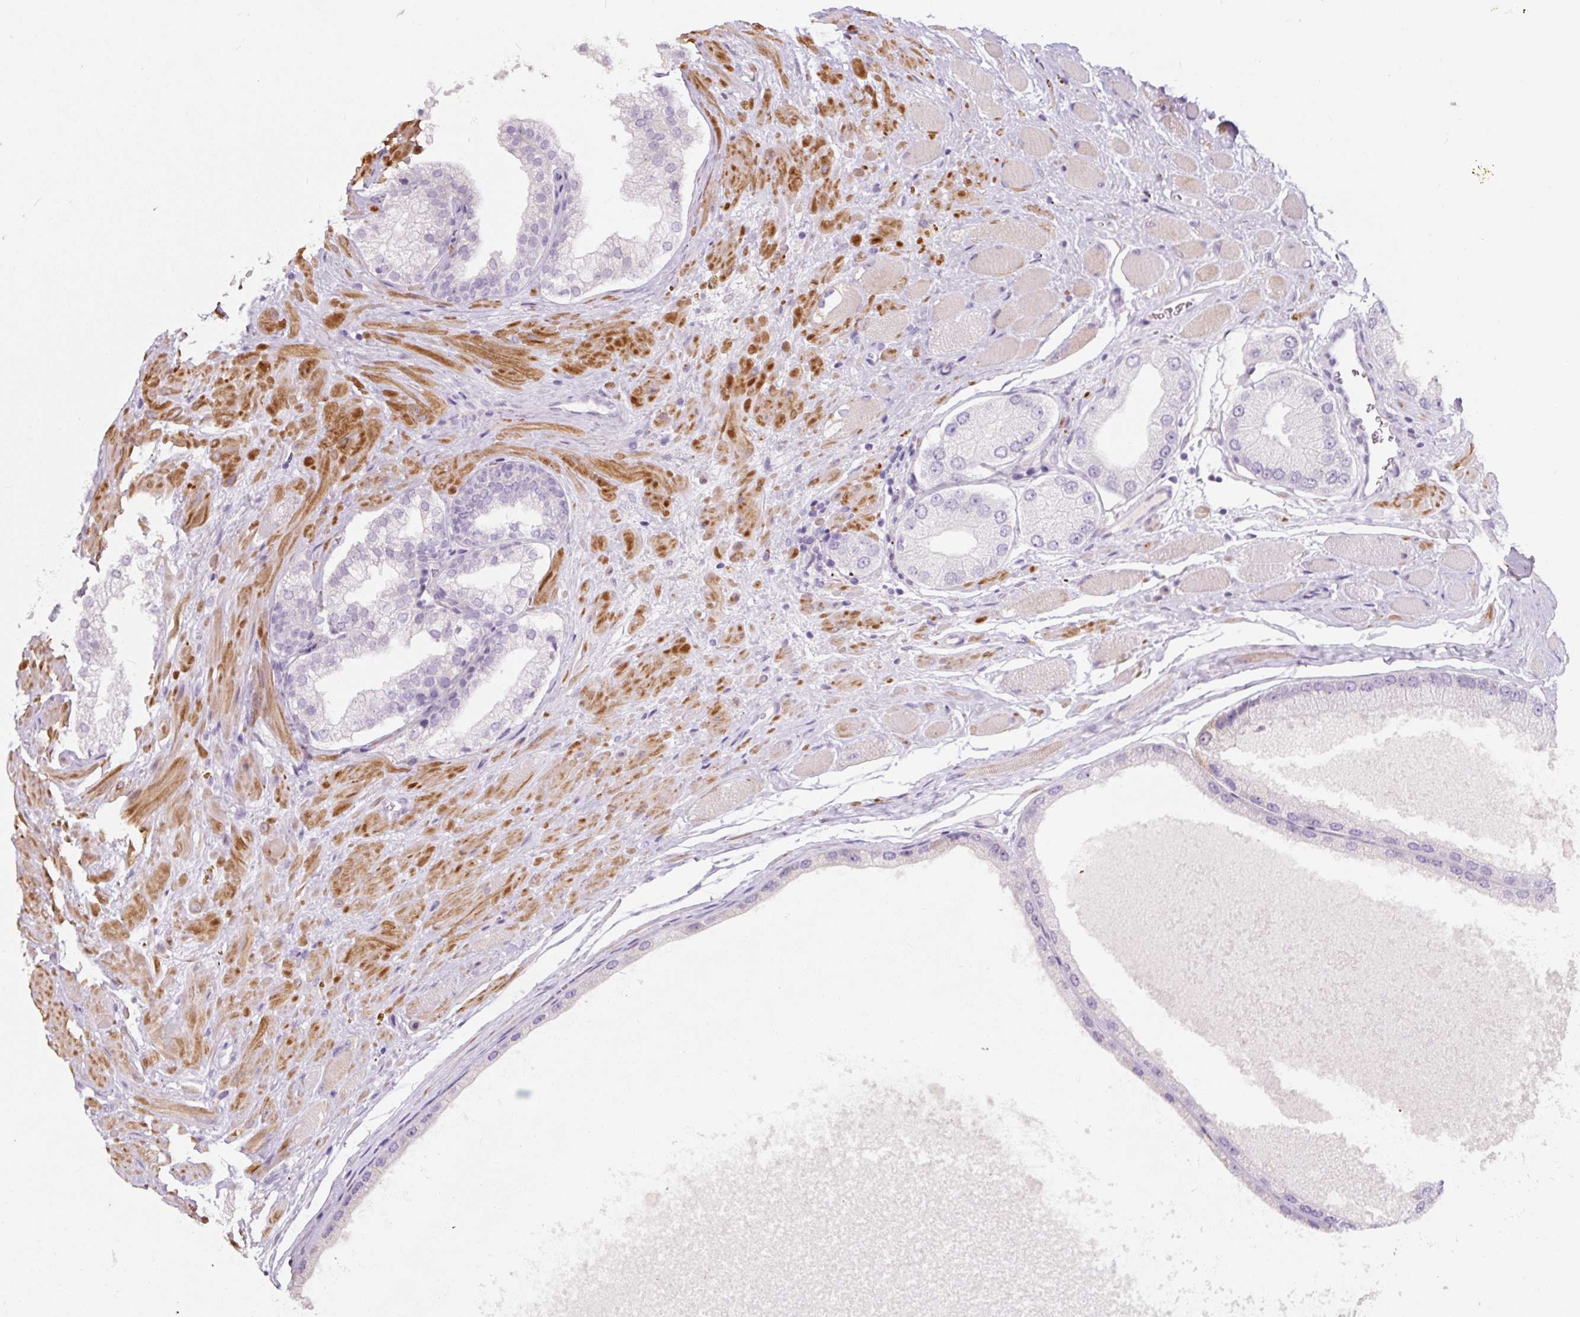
{"staining": {"intensity": "negative", "quantity": "none", "location": "none"}, "tissue": "prostate cancer", "cell_type": "Tumor cells", "image_type": "cancer", "snomed": [{"axis": "morphology", "description": "Adenocarcinoma, Low grade"}, {"axis": "topography", "description": "Prostate"}], "caption": "Immunohistochemistry (IHC) histopathology image of neoplastic tissue: prostate low-grade adenocarcinoma stained with DAB demonstrates no significant protein staining in tumor cells. (Stains: DAB (3,3'-diaminobenzidine) IHC with hematoxylin counter stain, Microscopy: brightfield microscopy at high magnification).", "gene": "CCL25", "patient": {"sex": "male", "age": 42}}